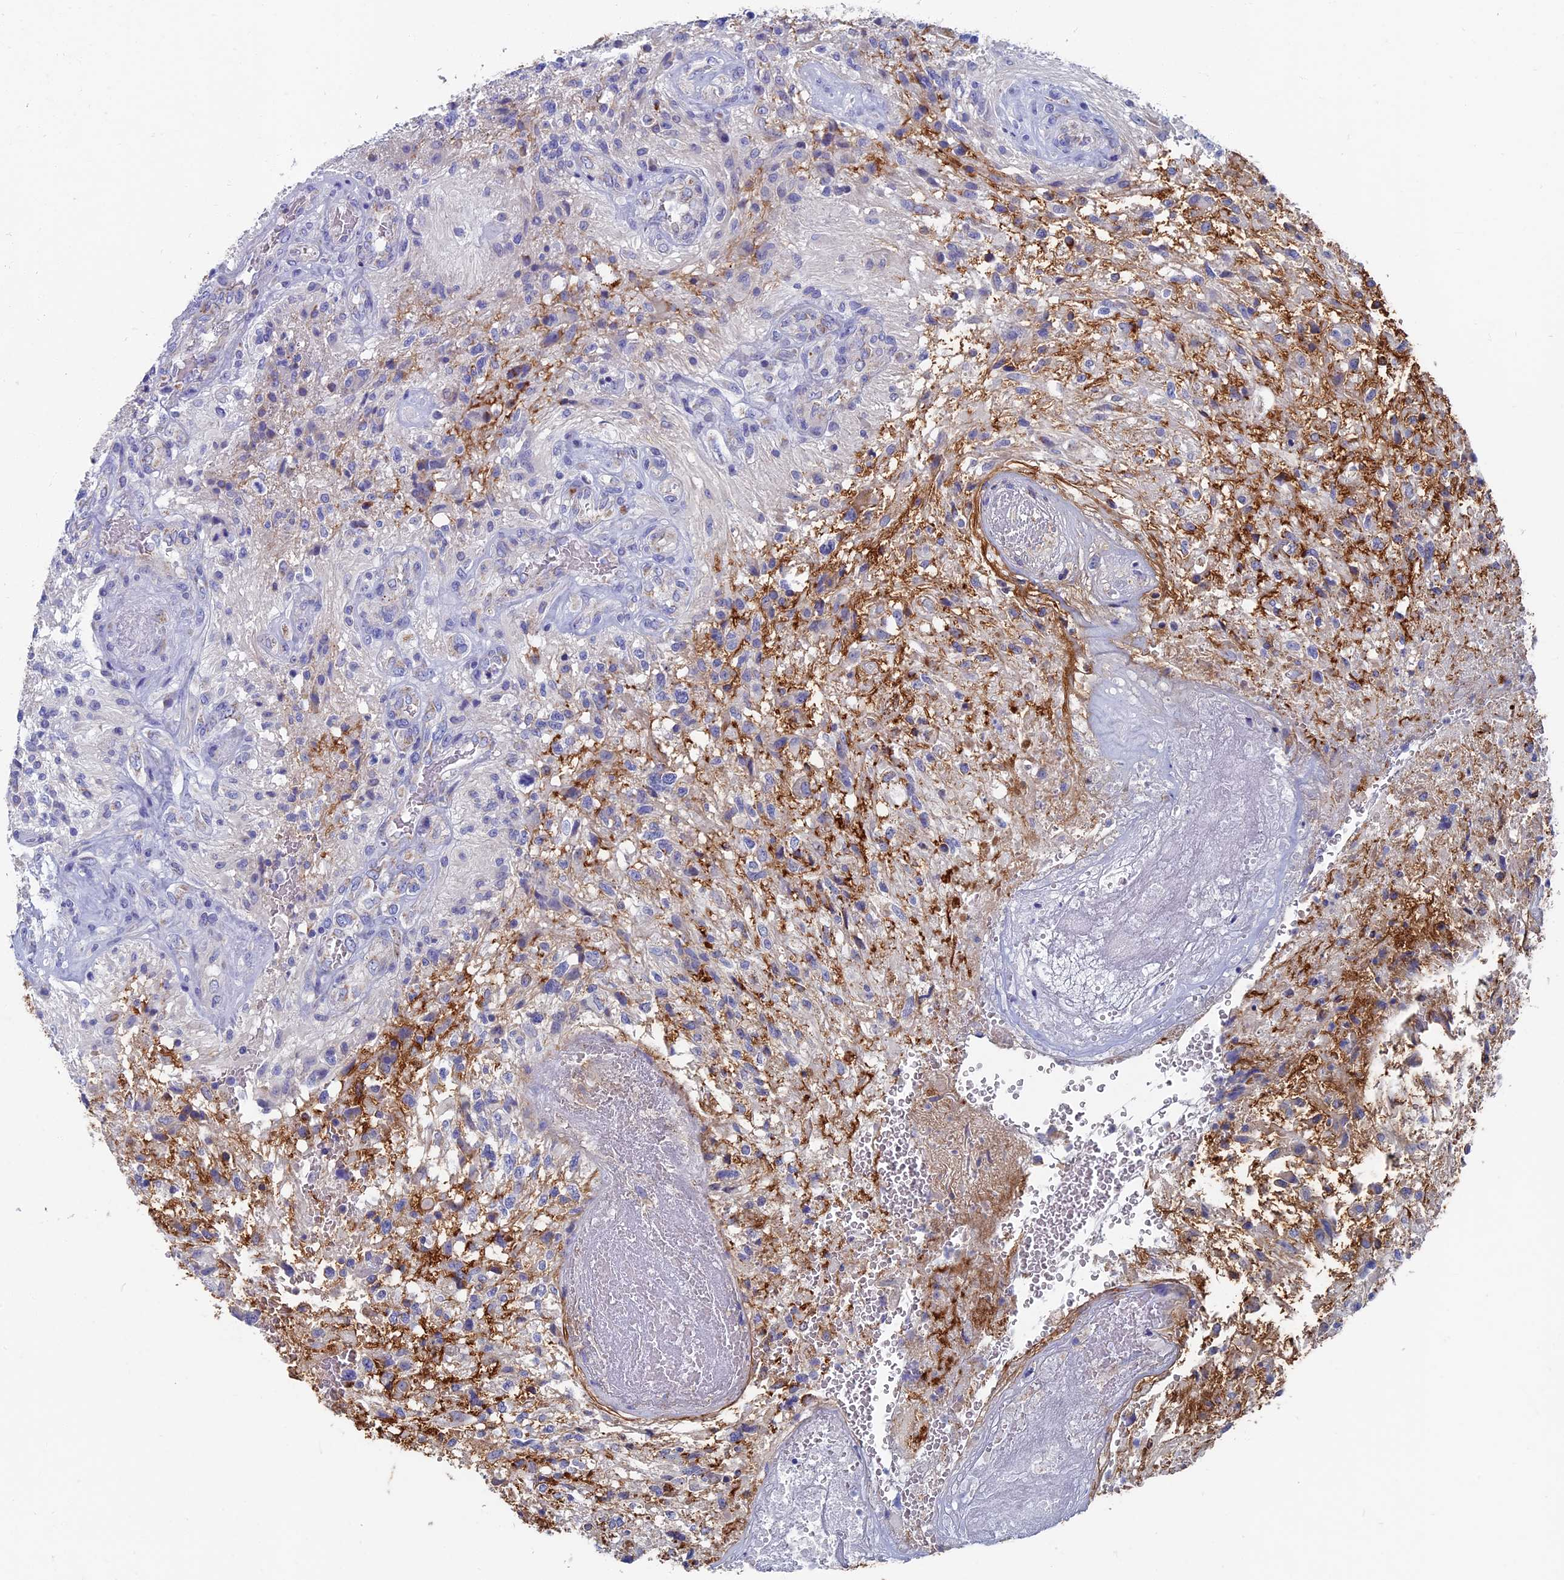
{"staining": {"intensity": "negative", "quantity": "none", "location": "none"}, "tissue": "glioma", "cell_type": "Tumor cells", "image_type": "cancer", "snomed": [{"axis": "morphology", "description": "Glioma, malignant, High grade"}, {"axis": "topography", "description": "Brain"}], "caption": "Protein analysis of malignant glioma (high-grade) demonstrates no significant expression in tumor cells.", "gene": "OAT", "patient": {"sex": "male", "age": 56}}